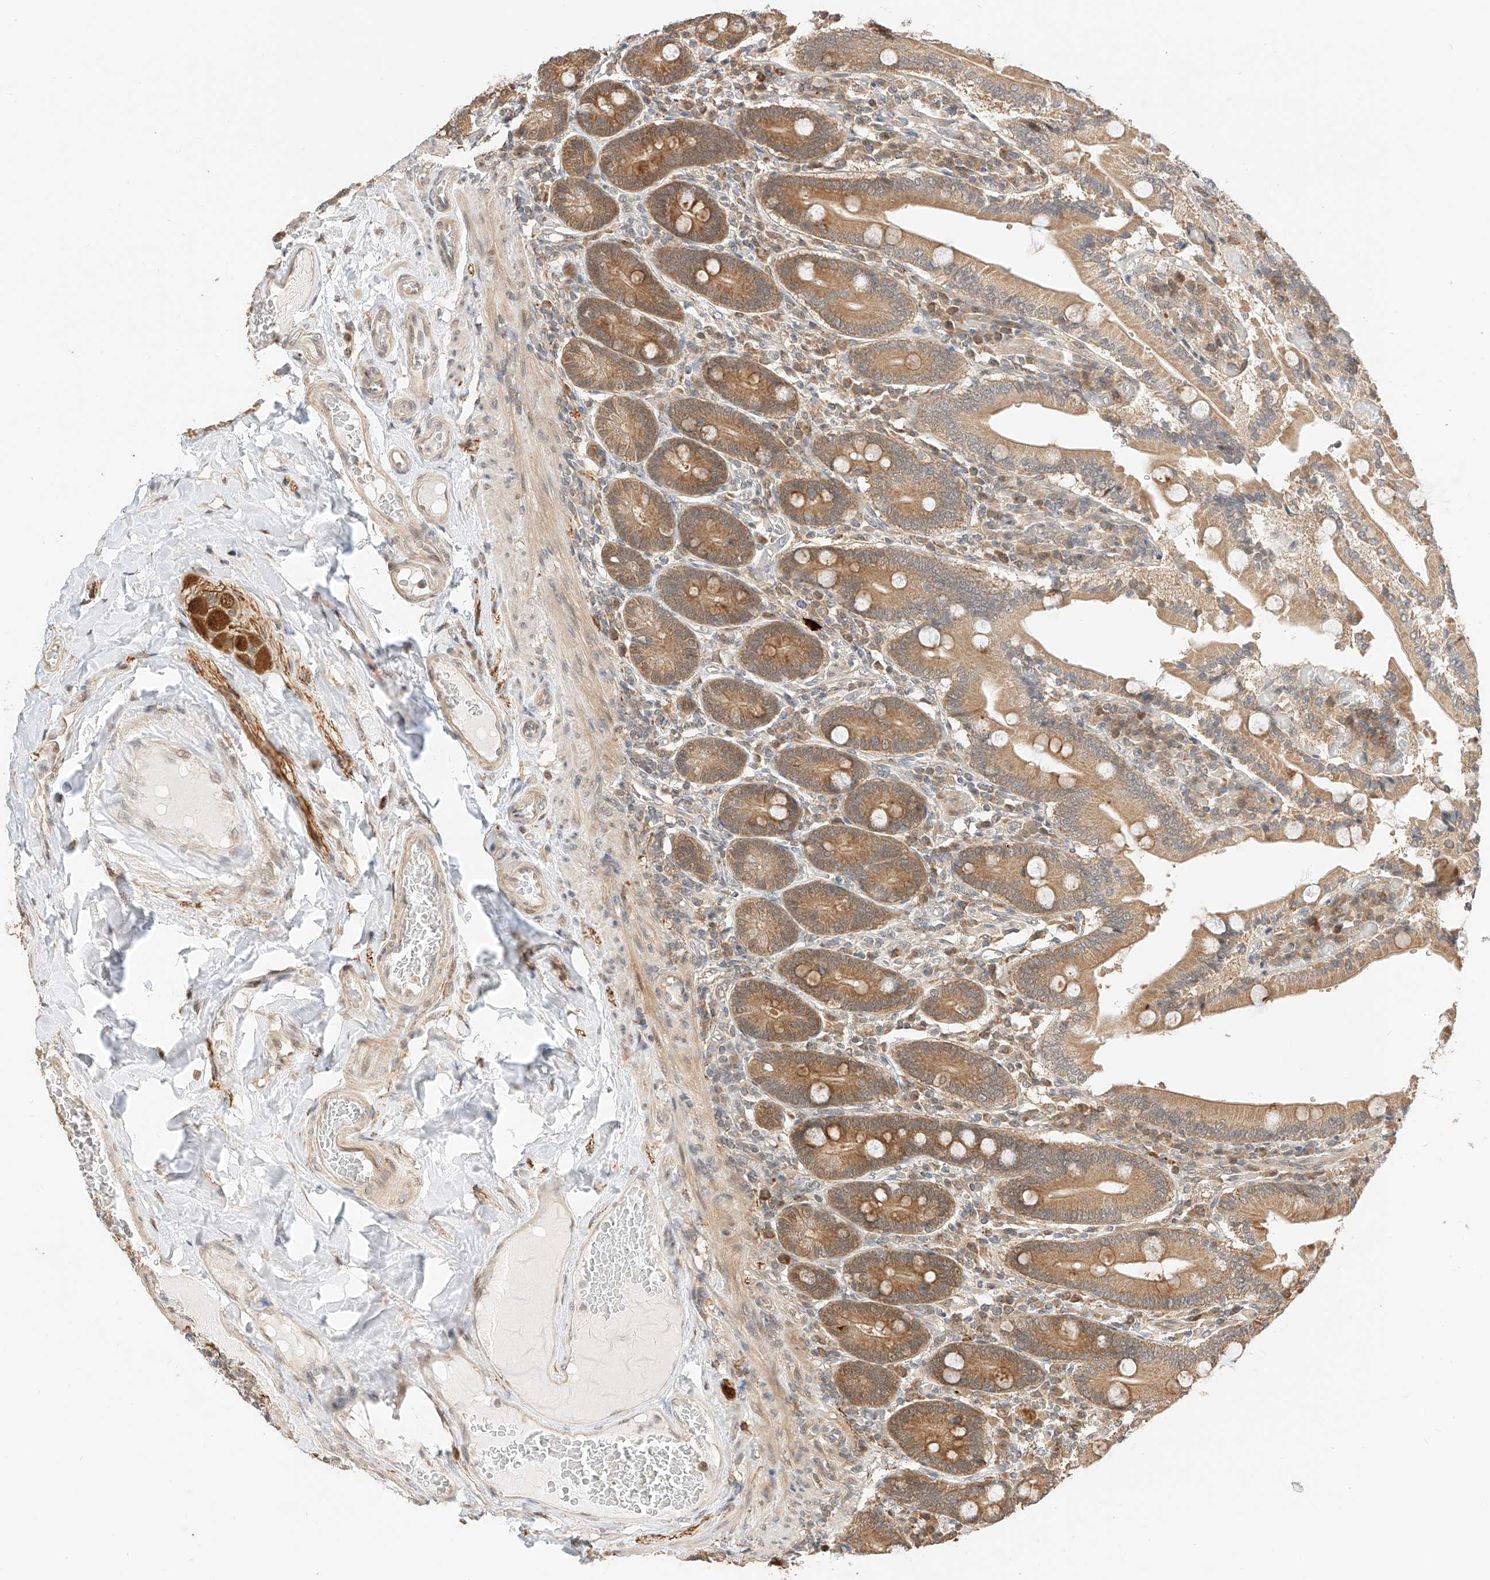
{"staining": {"intensity": "strong", "quantity": "25%-75%", "location": "cytoplasmic/membranous"}, "tissue": "duodenum", "cell_type": "Glandular cells", "image_type": "normal", "snomed": [{"axis": "morphology", "description": "Normal tissue, NOS"}, {"axis": "topography", "description": "Duodenum"}], "caption": "IHC image of normal human duodenum stained for a protein (brown), which shows high levels of strong cytoplasmic/membranous positivity in approximately 25%-75% of glandular cells.", "gene": "EIF4H", "patient": {"sex": "female", "age": 62}}